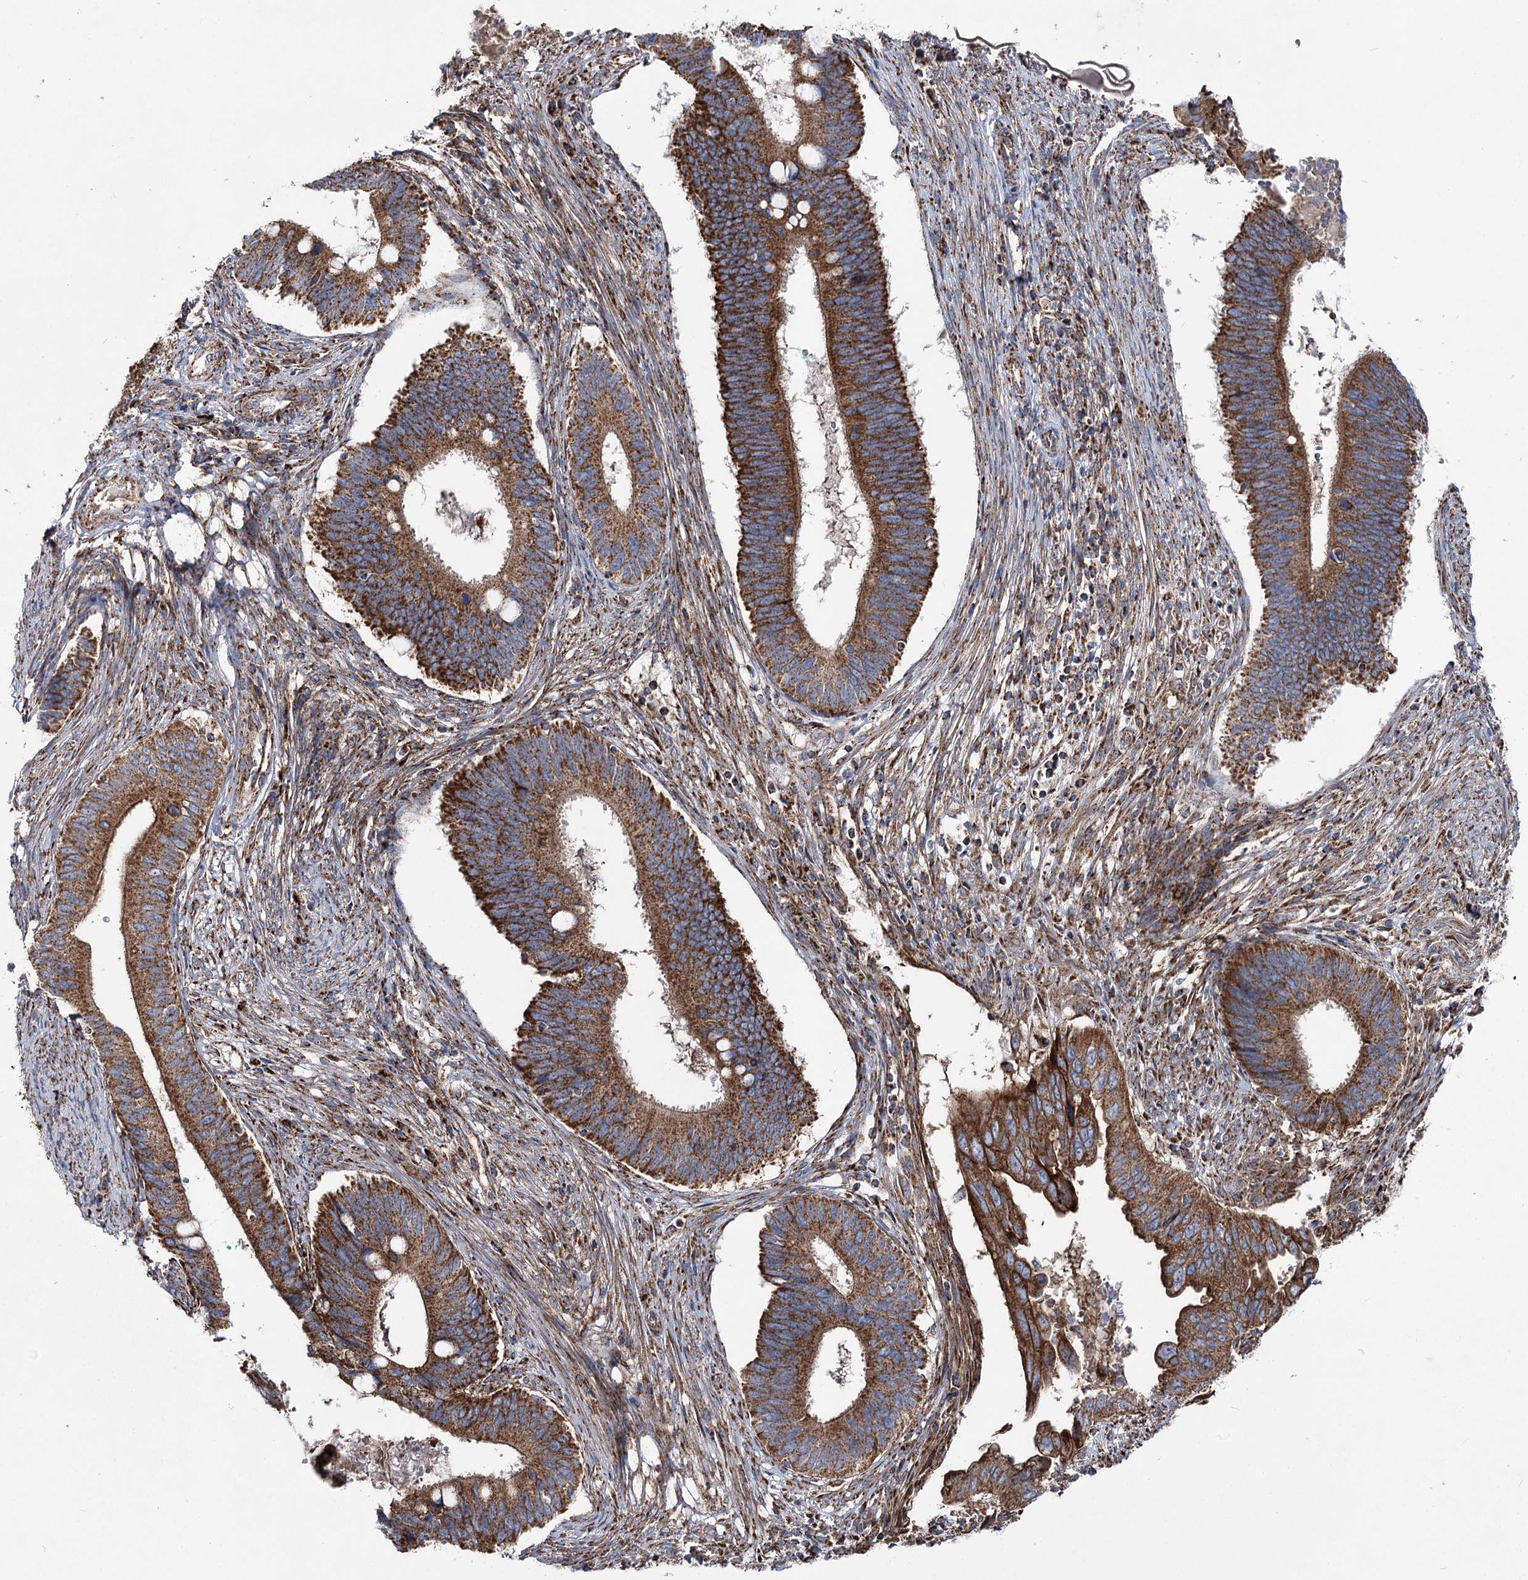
{"staining": {"intensity": "strong", "quantity": ">75%", "location": "cytoplasmic/membranous"}, "tissue": "cervical cancer", "cell_type": "Tumor cells", "image_type": "cancer", "snomed": [{"axis": "morphology", "description": "Adenocarcinoma, NOS"}, {"axis": "topography", "description": "Cervix"}], "caption": "Protein staining by IHC displays strong cytoplasmic/membranous expression in approximately >75% of tumor cells in adenocarcinoma (cervical). Nuclei are stained in blue.", "gene": "MSANTD2", "patient": {"sex": "female", "age": 42}}